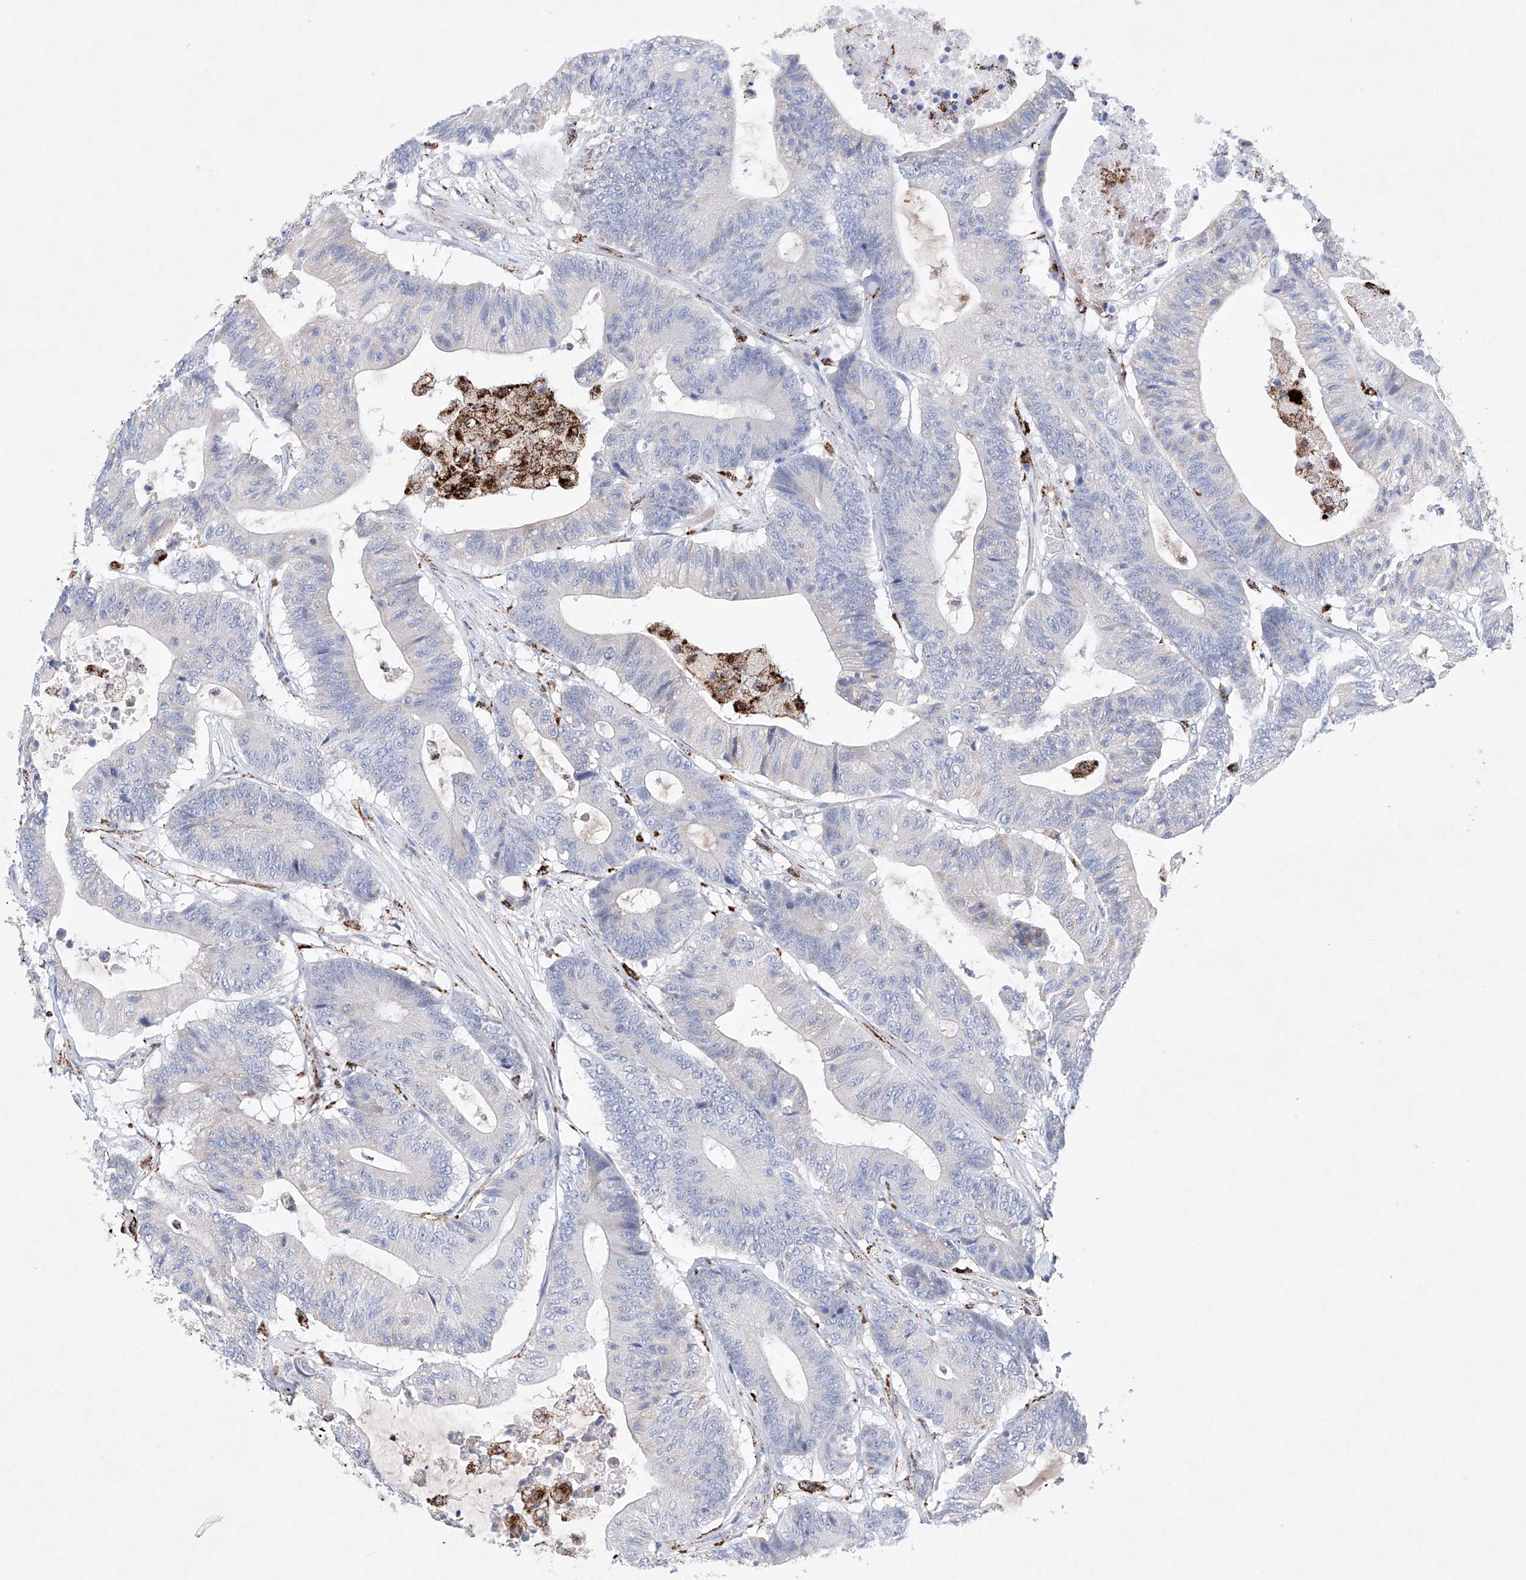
{"staining": {"intensity": "negative", "quantity": "none", "location": "none"}, "tissue": "colorectal cancer", "cell_type": "Tumor cells", "image_type": "cancer", "snomed": [{"axis": "morphology", "description": "Adenocarcinoma, NOS"}, {"axis": "topography", "description": "Colon"}], "caption": "The immunohistochemistry (IHC) image has no significant expression in tumor cells of colorectal cancer (adenocarcinoma) tissue. The staining is performed using DAB brown chromogen with nuclei counter-stained in using hematoxylin.", "gene": "NRROS", "patient": {"sex": "female", "age": 84}}